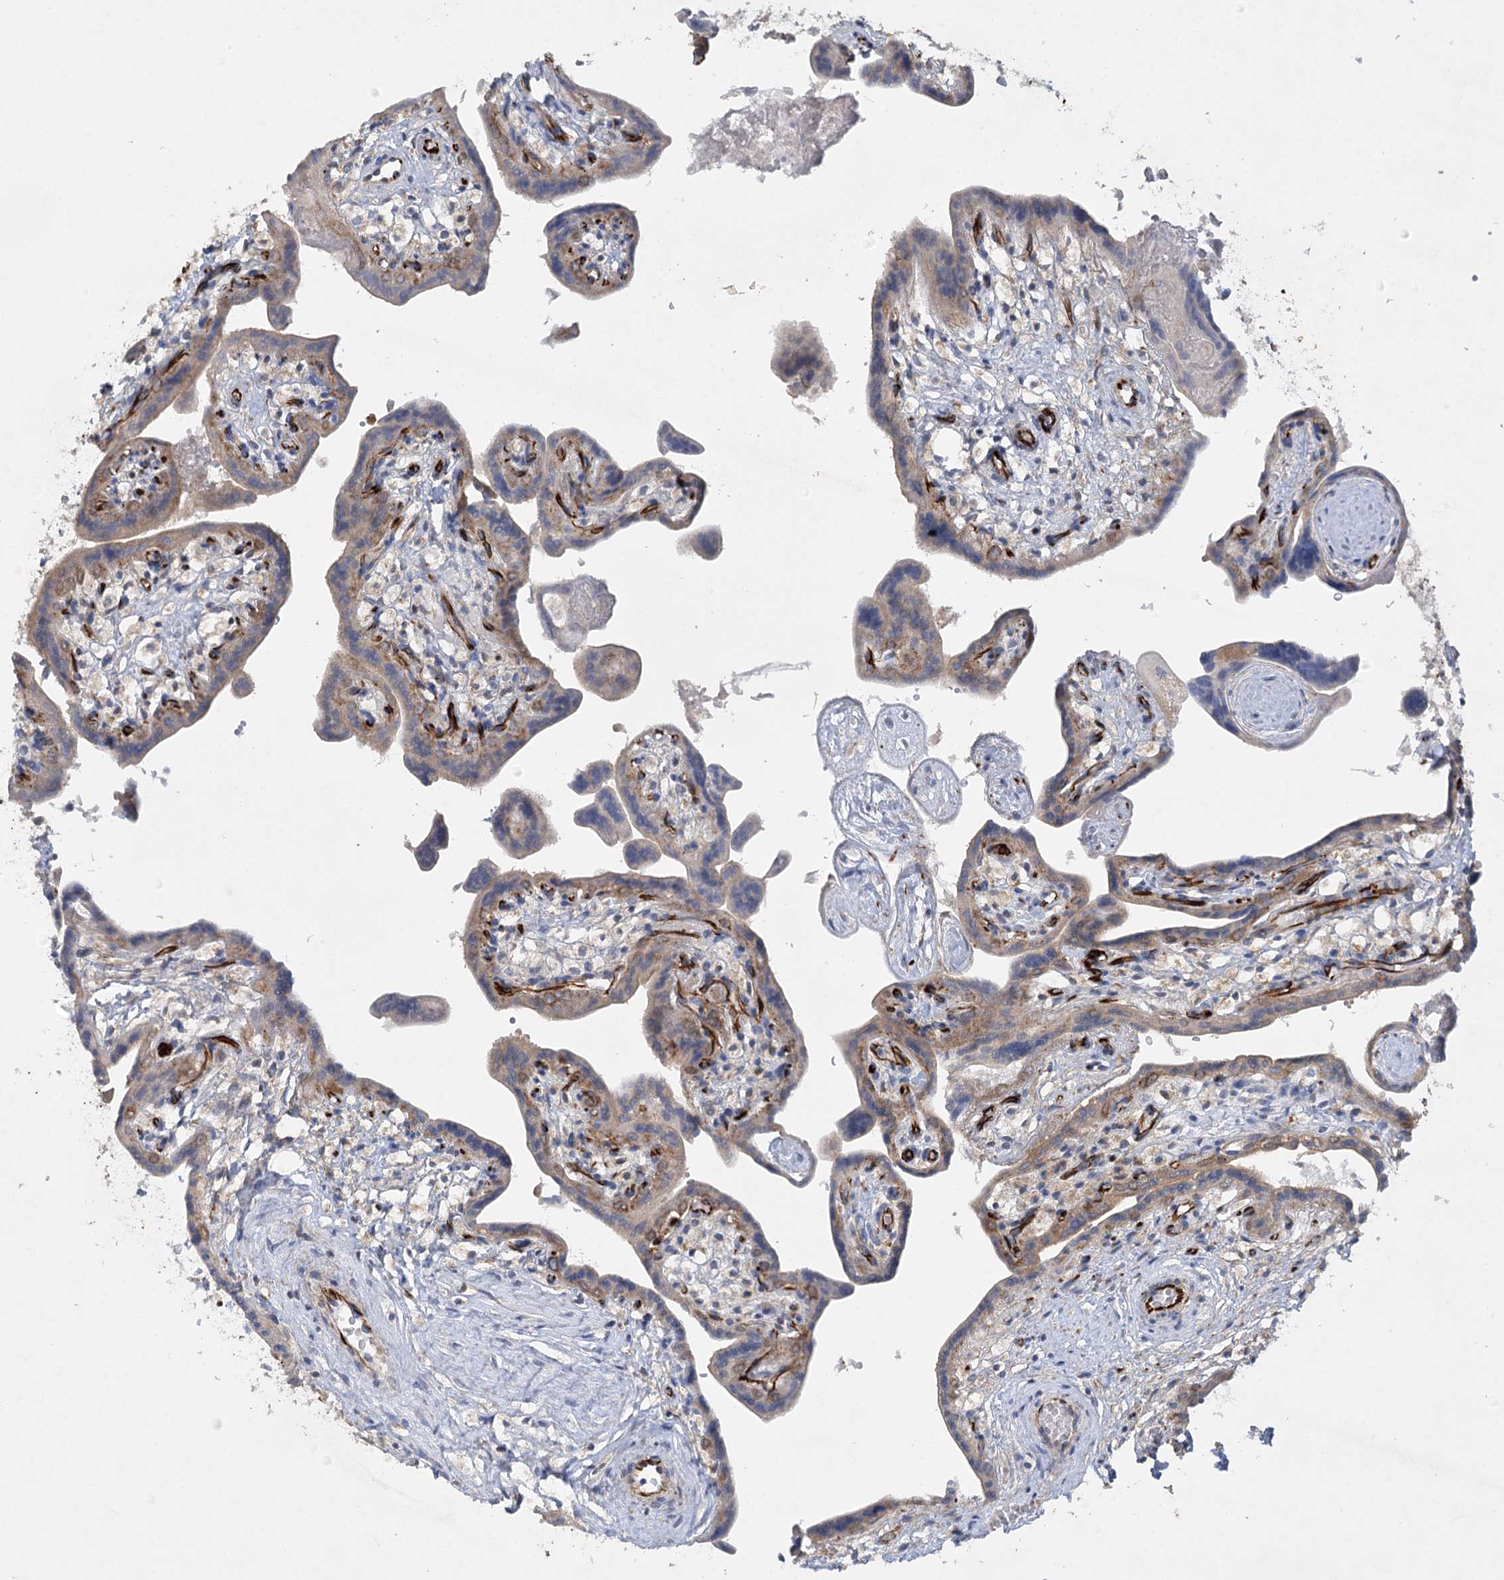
{"staining": {"intensity": "weak", "quantity": "25%-75%", "location": "cytoplasmic/membranous"}, "tissue": "placenta", "cell_type": "Trophoblastic cells", "image_type": "normal", "snomed": [{"axis": "morphology", "description": "Normal tissue, NOS"}, {"axis": "topography", "description": "Placenta"}], "caption": "The image exhibits a brown stain indicating the presence of a protein in the cytoplasmic/membranous of trophoblastic cells in placenta. The protein is shown in brown color, while the nuclei are stained blue.", "gene": "DHTKD1", "patient": {"sex": "female", "age": 37}}